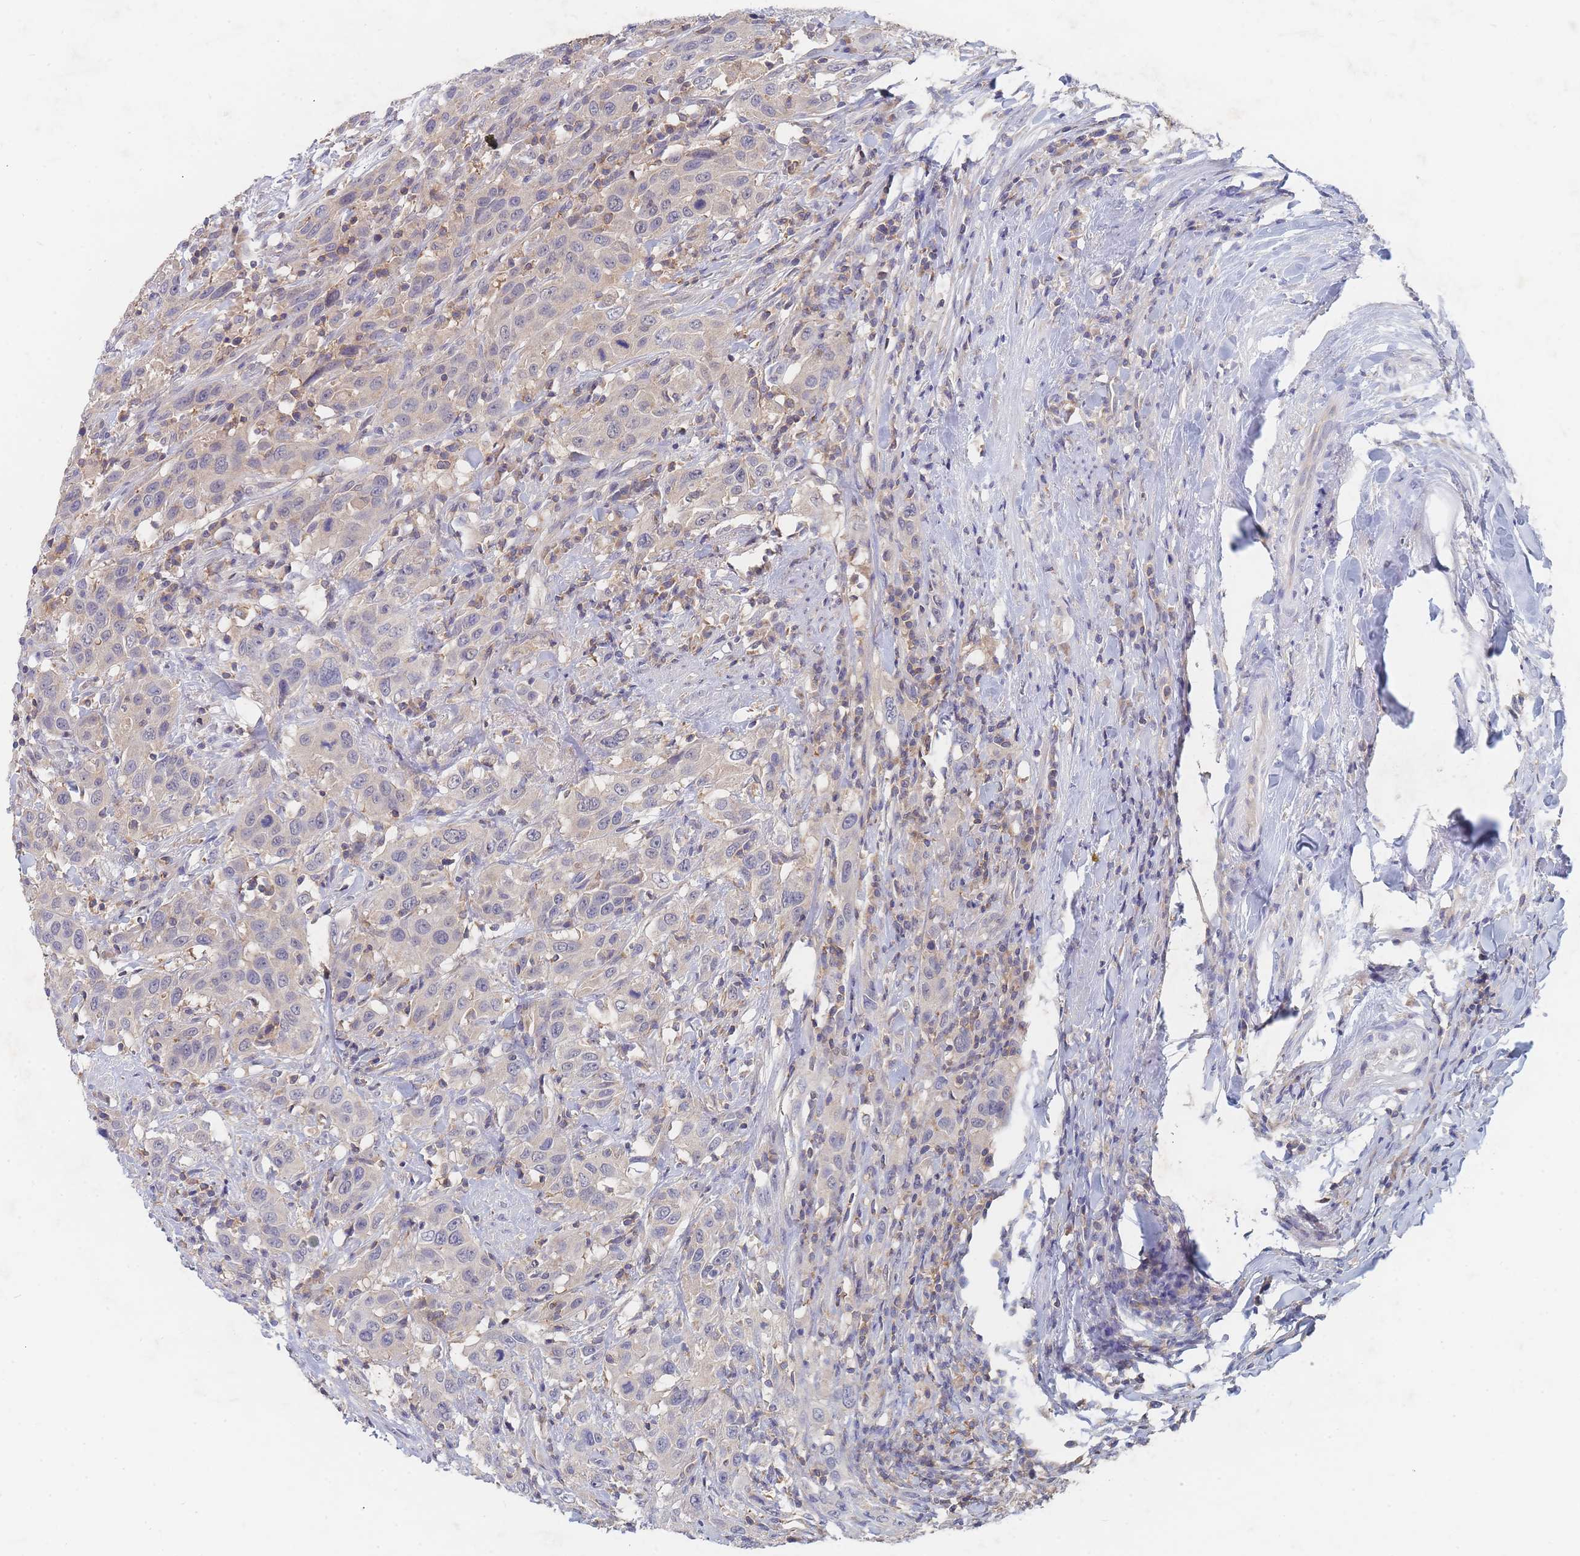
{"staining": {"intensity": "negative", "quantity": "none", "location": "none"}, "tissue": "urothelial cancer", "cell_type": "Tumor cells", "image_type": "cancer", "snomed": [{"axis": "morphology", "description": "Urothelial carcinoma, High grade"}, {"axis": "topography", "description": "Urinary bladder"}], "caption": "The histopathology image exhibits no staining of tumor cells in urothelial cancer.", "gene": "PPP6C", "patient": {"sex": "male", "age": 61}}